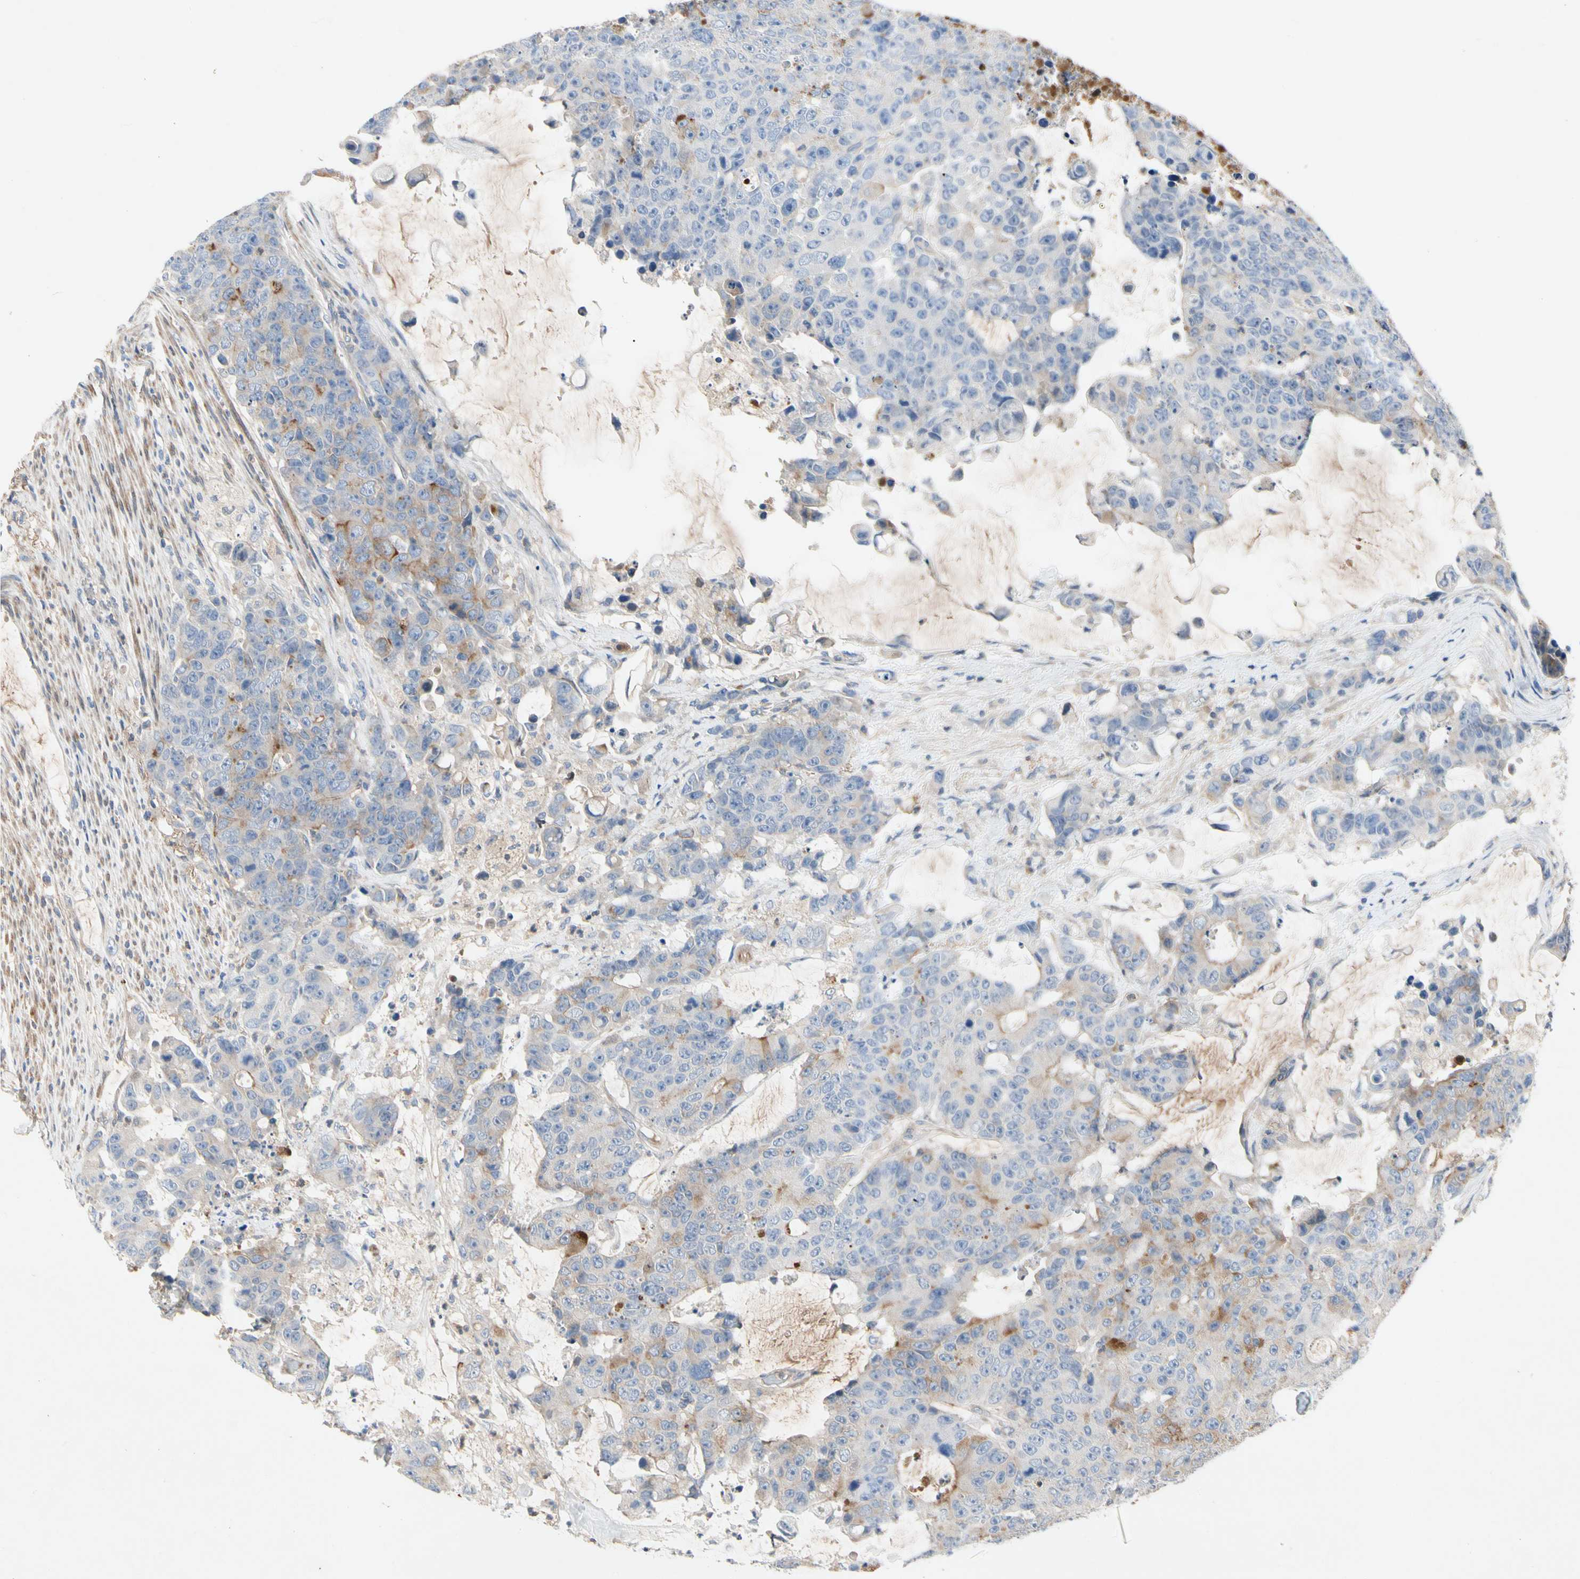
{"staining": {"intensity": "moderate", "quantity": "<25%", "location": "cytoplasmic/membranous"}, "tissue": "colorectal cancer", "cell_type": "Tumor cells", "image_type": "cancer", "snomed": [{"axis": "morphology", "description": "Adenocarcinoma, NOS"}, {"axis": "topography", "description": "Colon"}], "caption": "An image showing moderate cytoplasmic/membranous expression in about <25% of tumor cells in colorectal cancer (adenocarcinoma), as visualized by brown immunohistochemical staining.", "gene": "CRTAC1", "patient": {"sex": "female", "age": 86}}